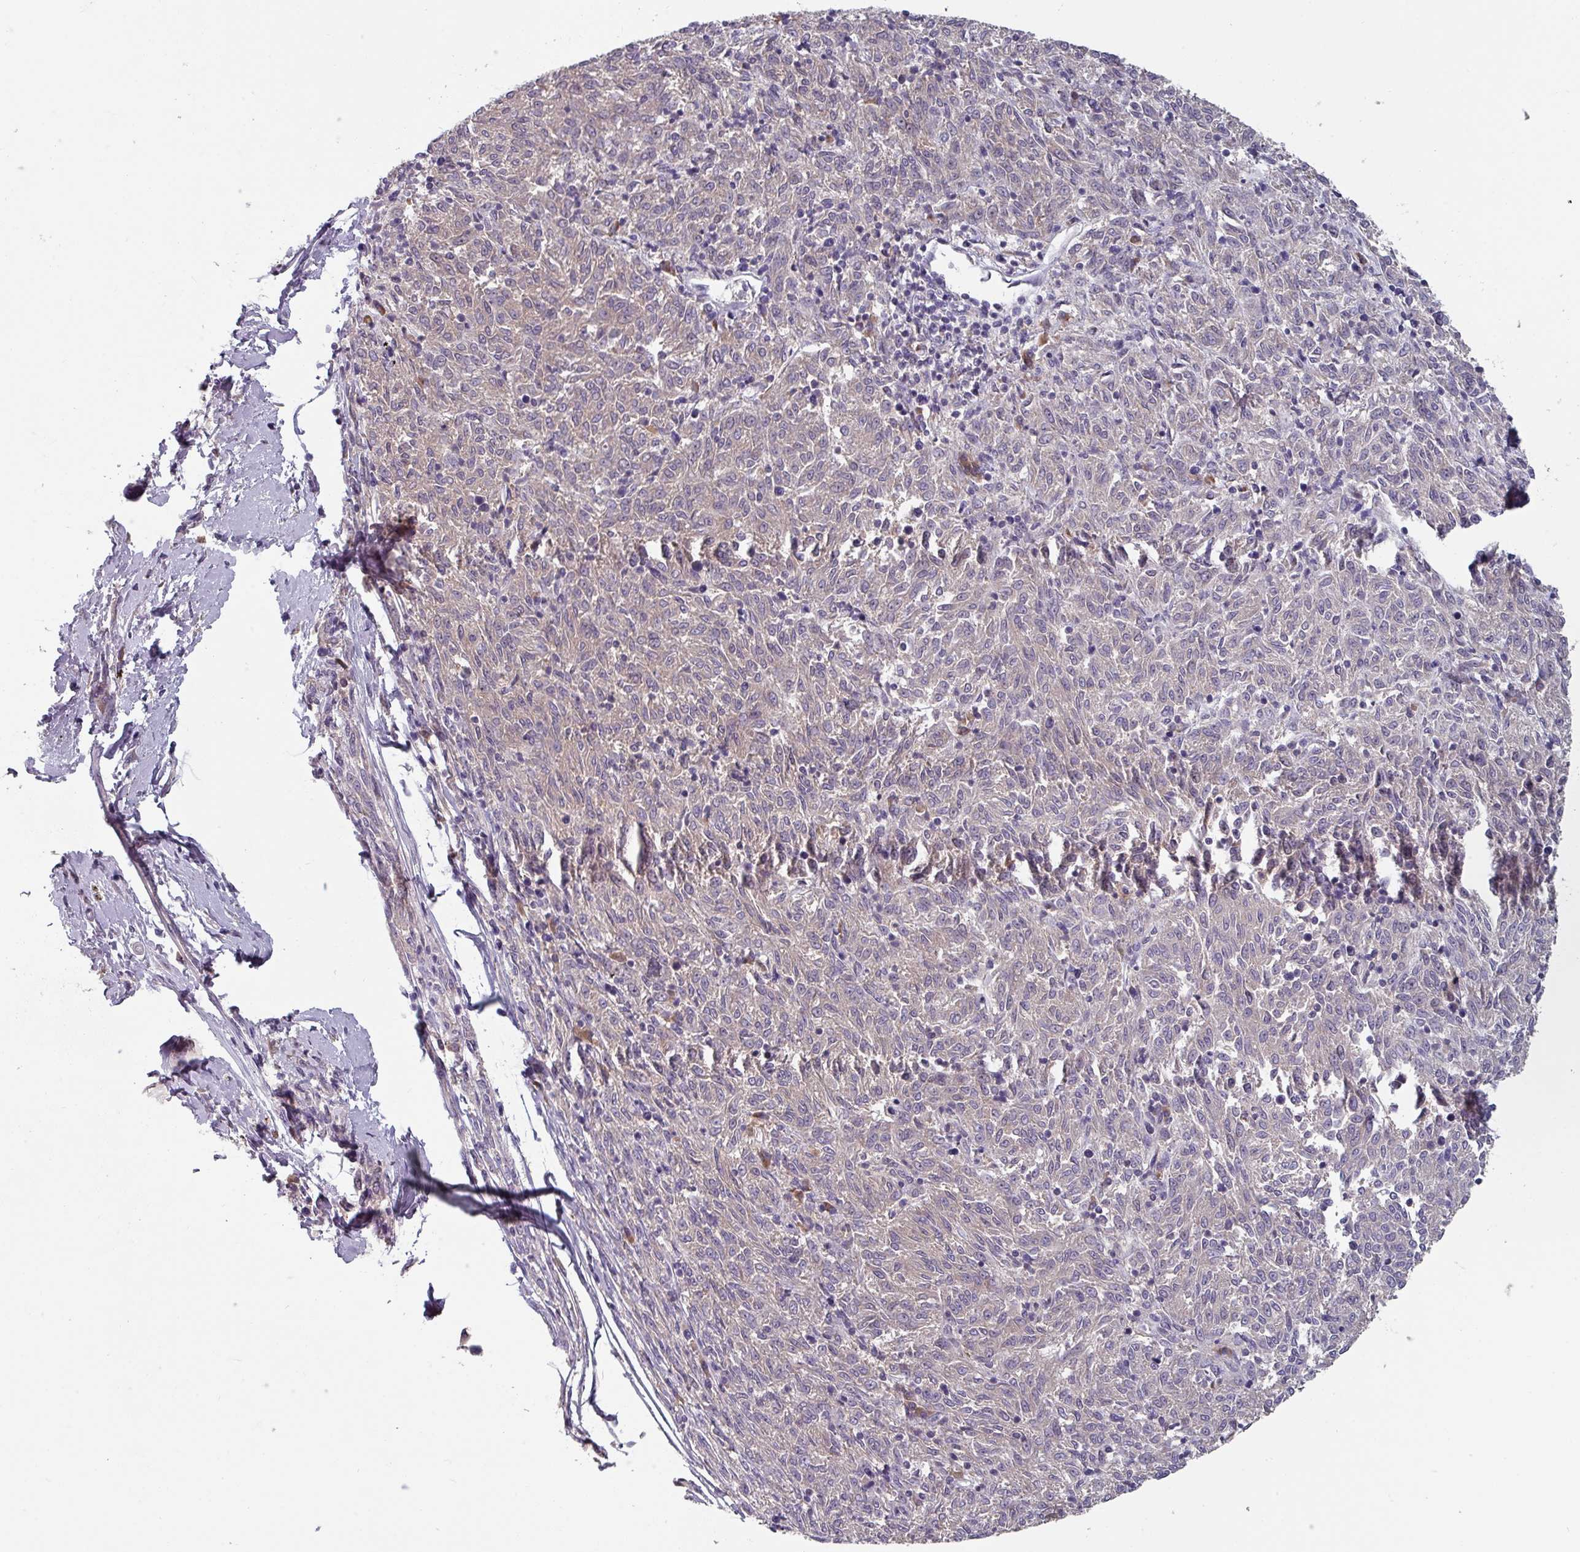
{"staining": {"intensity": "weak", "quantity": "<25%", "location": "cytoplasmic/membranous"}, "tissue": "melanoma", "cell_type": "Tumor cells", "image_type": "cancer", "snomed": [{"axis": "morphology", "description": "Malignant melanoma, NOS"}, {"axis": "topography", "description": "Skin"}], "caption": "A photomicrograph of human malignant melanoma is negative for staining in tumor cells.", "gene": "PRAMEF8", "patient": {"sex": "female", "age": 72}}